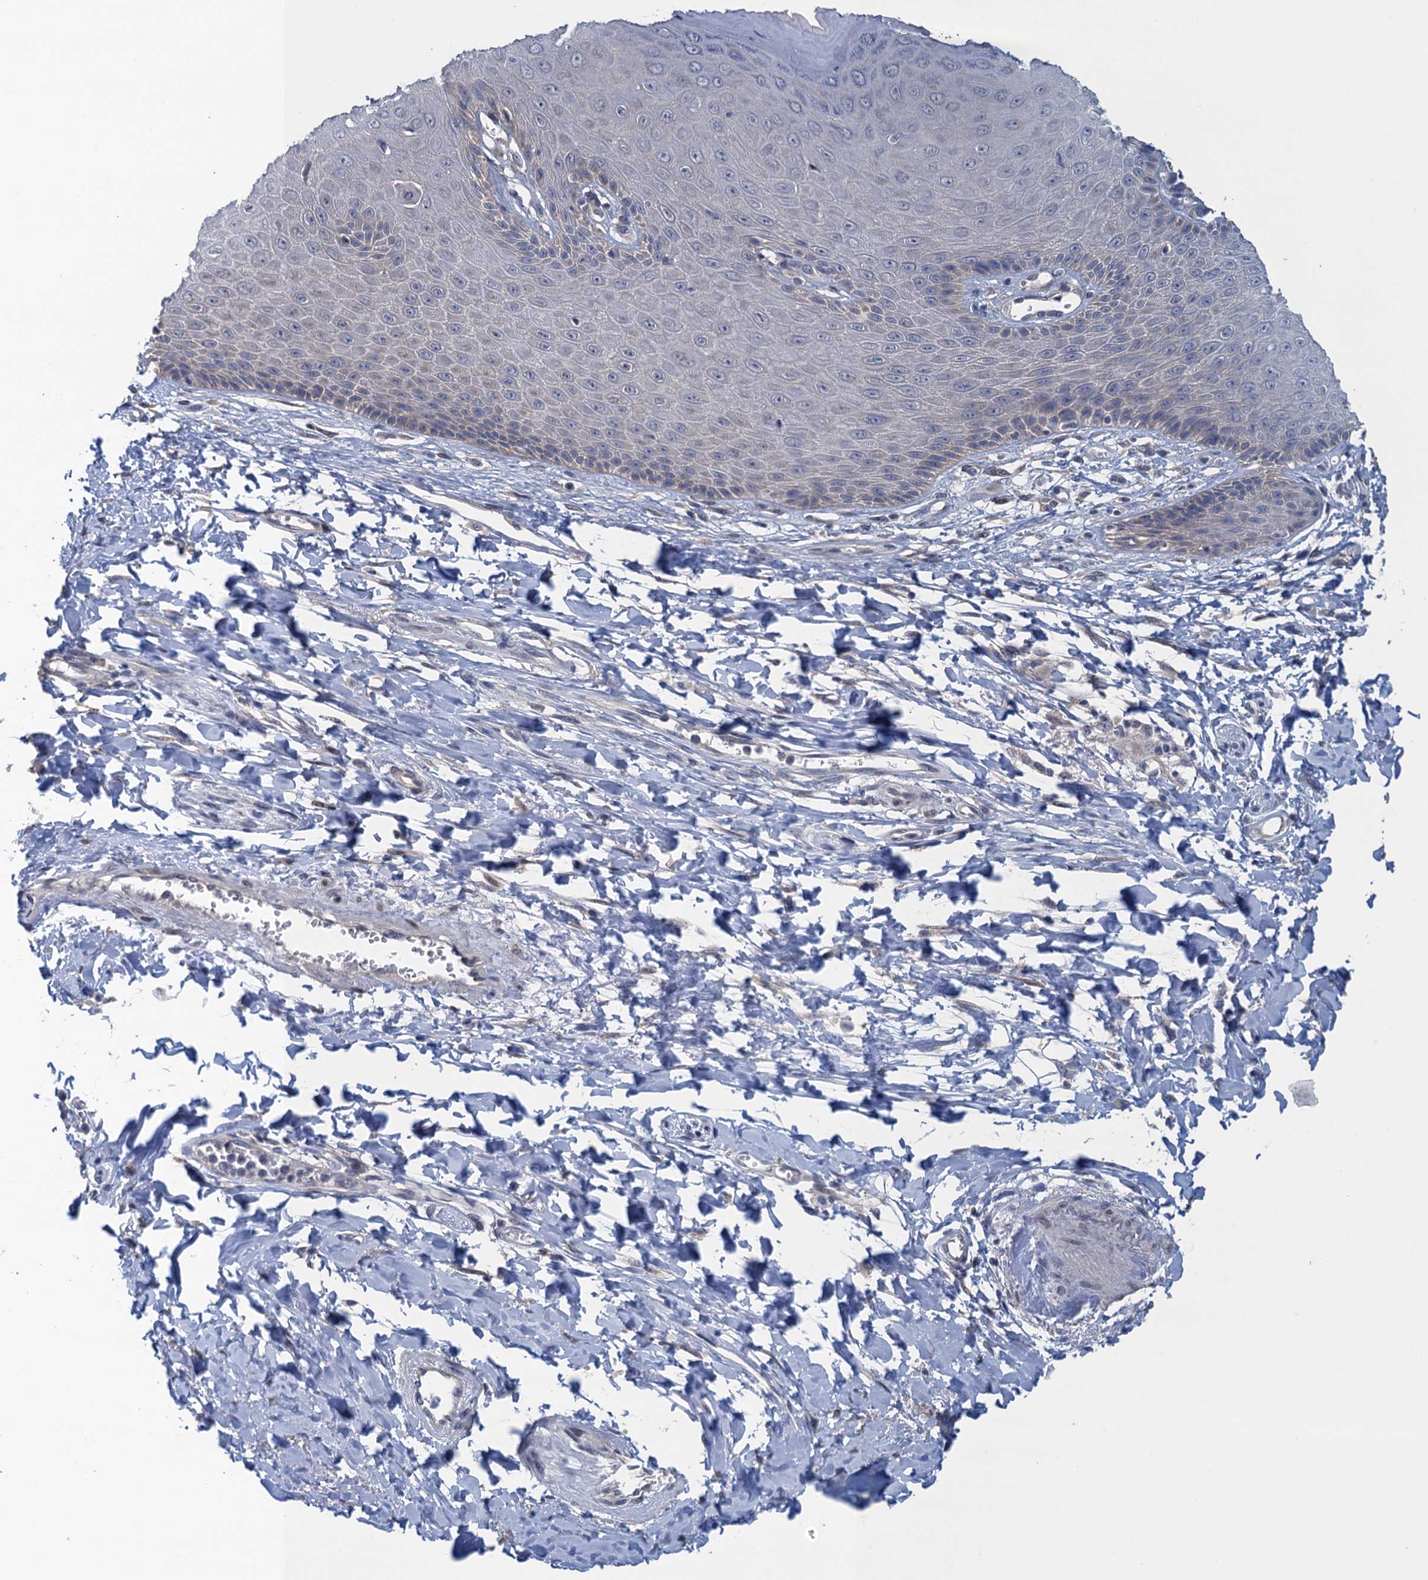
{"staining": {"intensity": "weak", "quantity": "<25%", "location": "cytoplasmic/membranous"}, "tissue": "skin", "cell_type": "Epidermal cells", "image_type": "normal", "snomed": [{"axis": "morphology", "description": "Normal tissue, NOS"}, {"axis": "topography", "description": "Anal"}], "caption": "Immunohistochemistry (IHC) image of unremarkable human skin stained for a protein (brown), which exhibits no staining in epidermal cells.", "gene": "CTU2", "patient": {"sex": "male", "age": 78}}